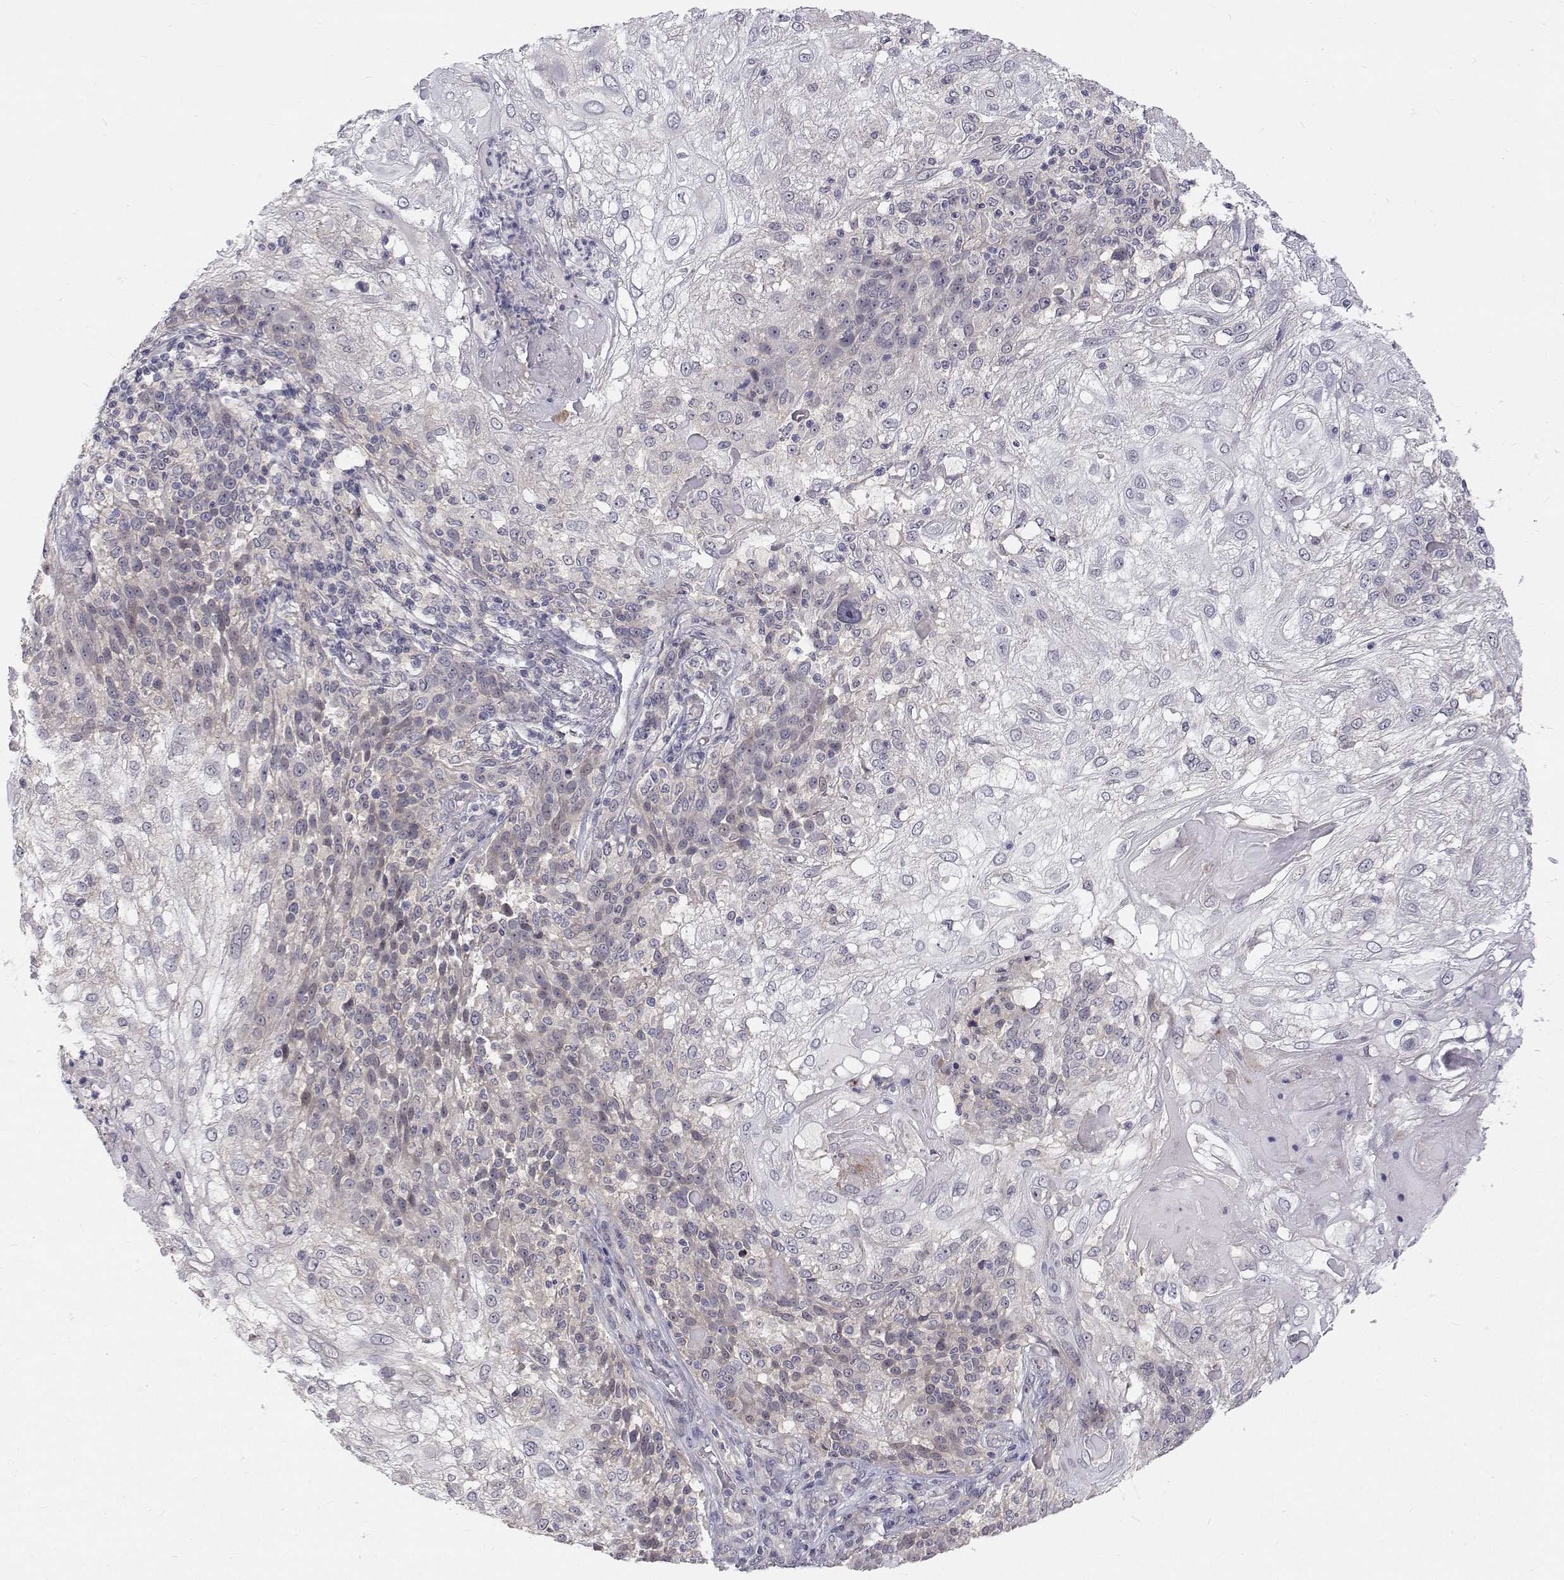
{"staining": {"intensity": "negative", "quantity": "none", "location": "none"}, "tissue": "skin cancer", "cell_type": "Tumor cells", "image_type": "cancer", "snomed": [{"axis": "morphology", "description": "Normal tissue, NOS"}, {"axis": "morphology", "description": "Squamous cell carcinoma, NOS"}, {"axis": "topography", "description": "Skin"}], "caption": "Protein analysis of skin cancer (squamous cell carcinoma) reveals no significant staining in tumor cells. (DAB (3,3'-diaminobenzidine) immunohistochemistry (IHC) with hematoxylin counter stain).", "gene": "MYPN", "patient": {"sex": "female", "age": 83}}